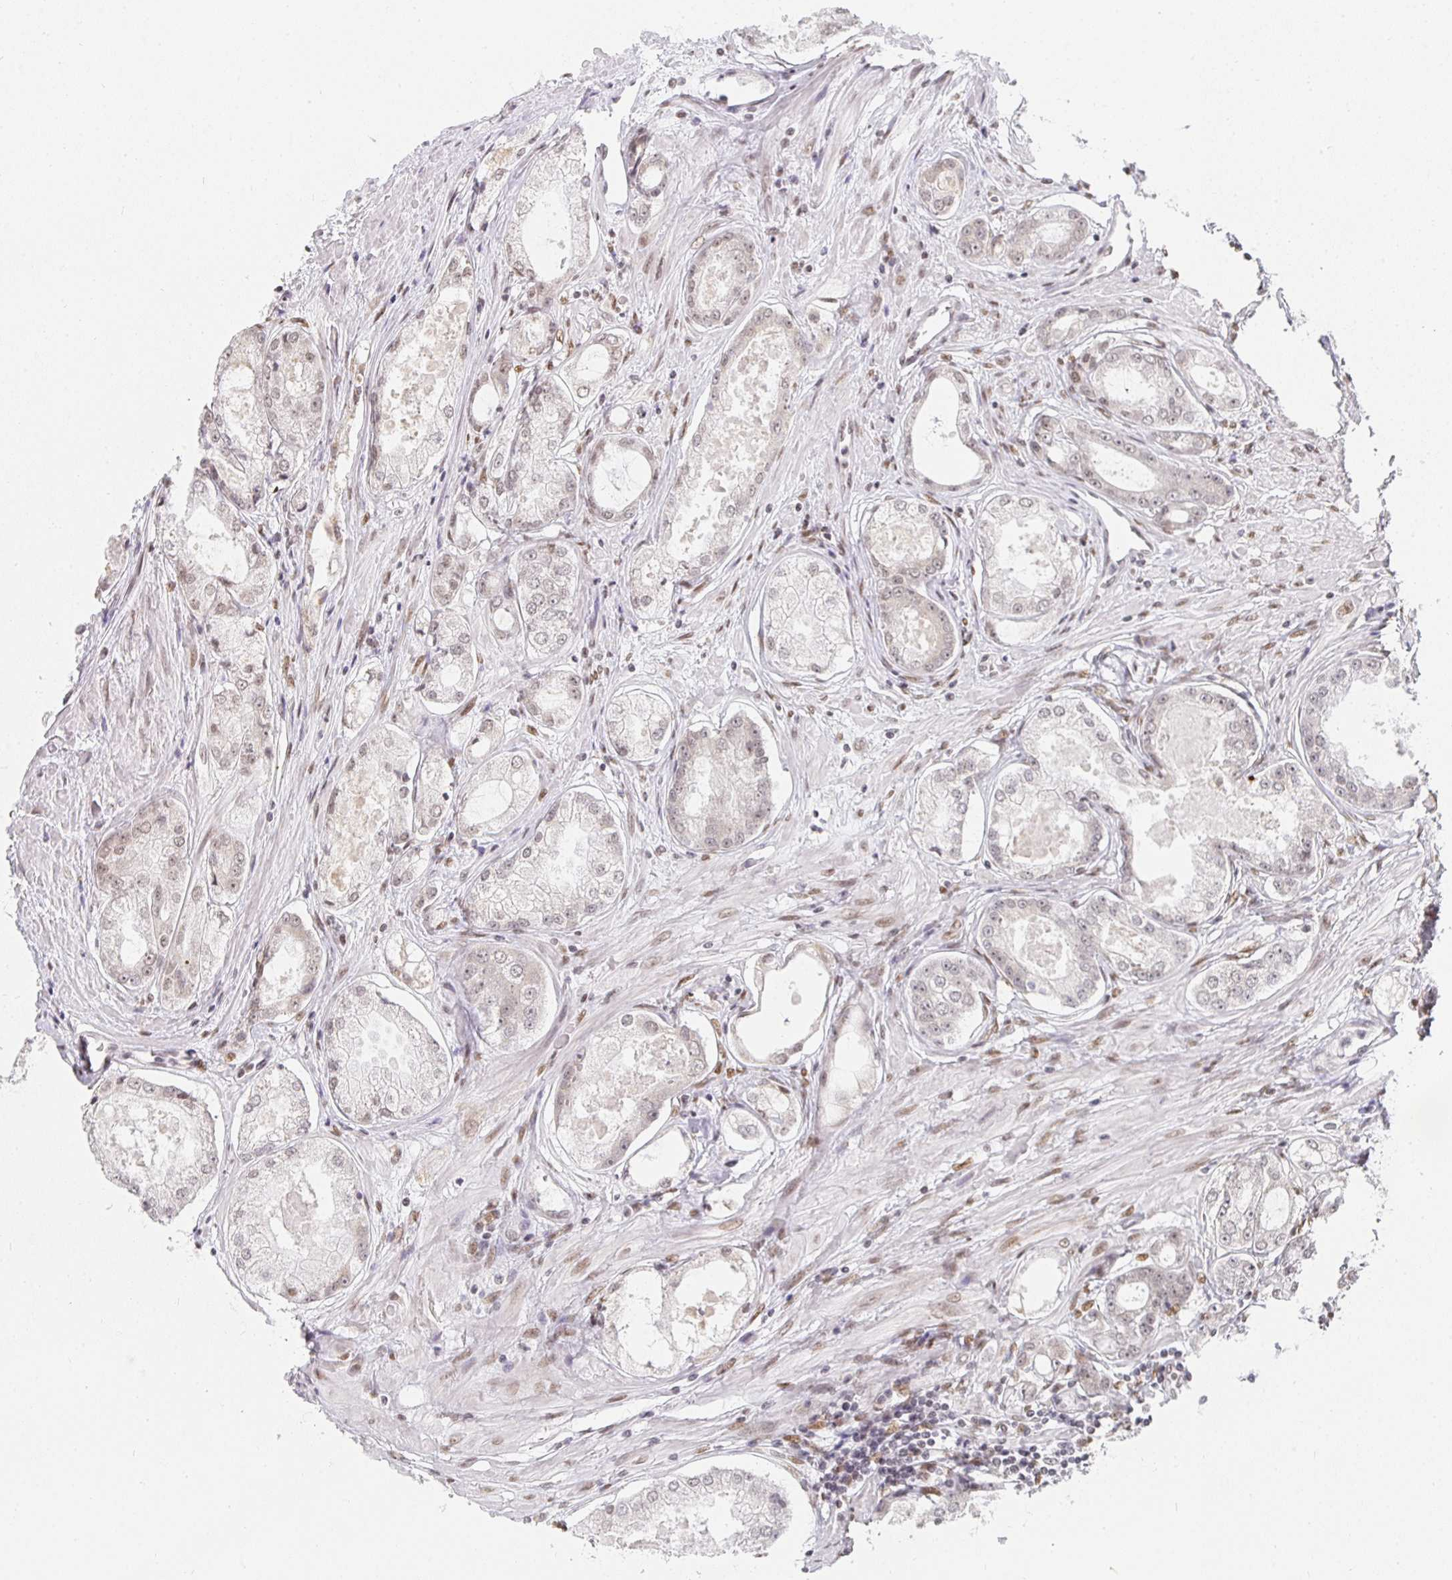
{"staining": {"intensity": "negative", "quantity": "none", "location": "none"}, "tissue": "prostate cancer", "cell_type": "Tumor cells", "image_type": "cancer", "snomed": [{"axis": "morphology", "description": "Adenocarcinoma, Low grade"}, {"axis": "topography", "description": "Prostate"}], "caption": "A micrograph of human low-grade adenocarcinoma (prostate) is negative for staining in tumor cells.", "gene": "SMARCA2", "patient": {"sex": "male", "age": 68}}